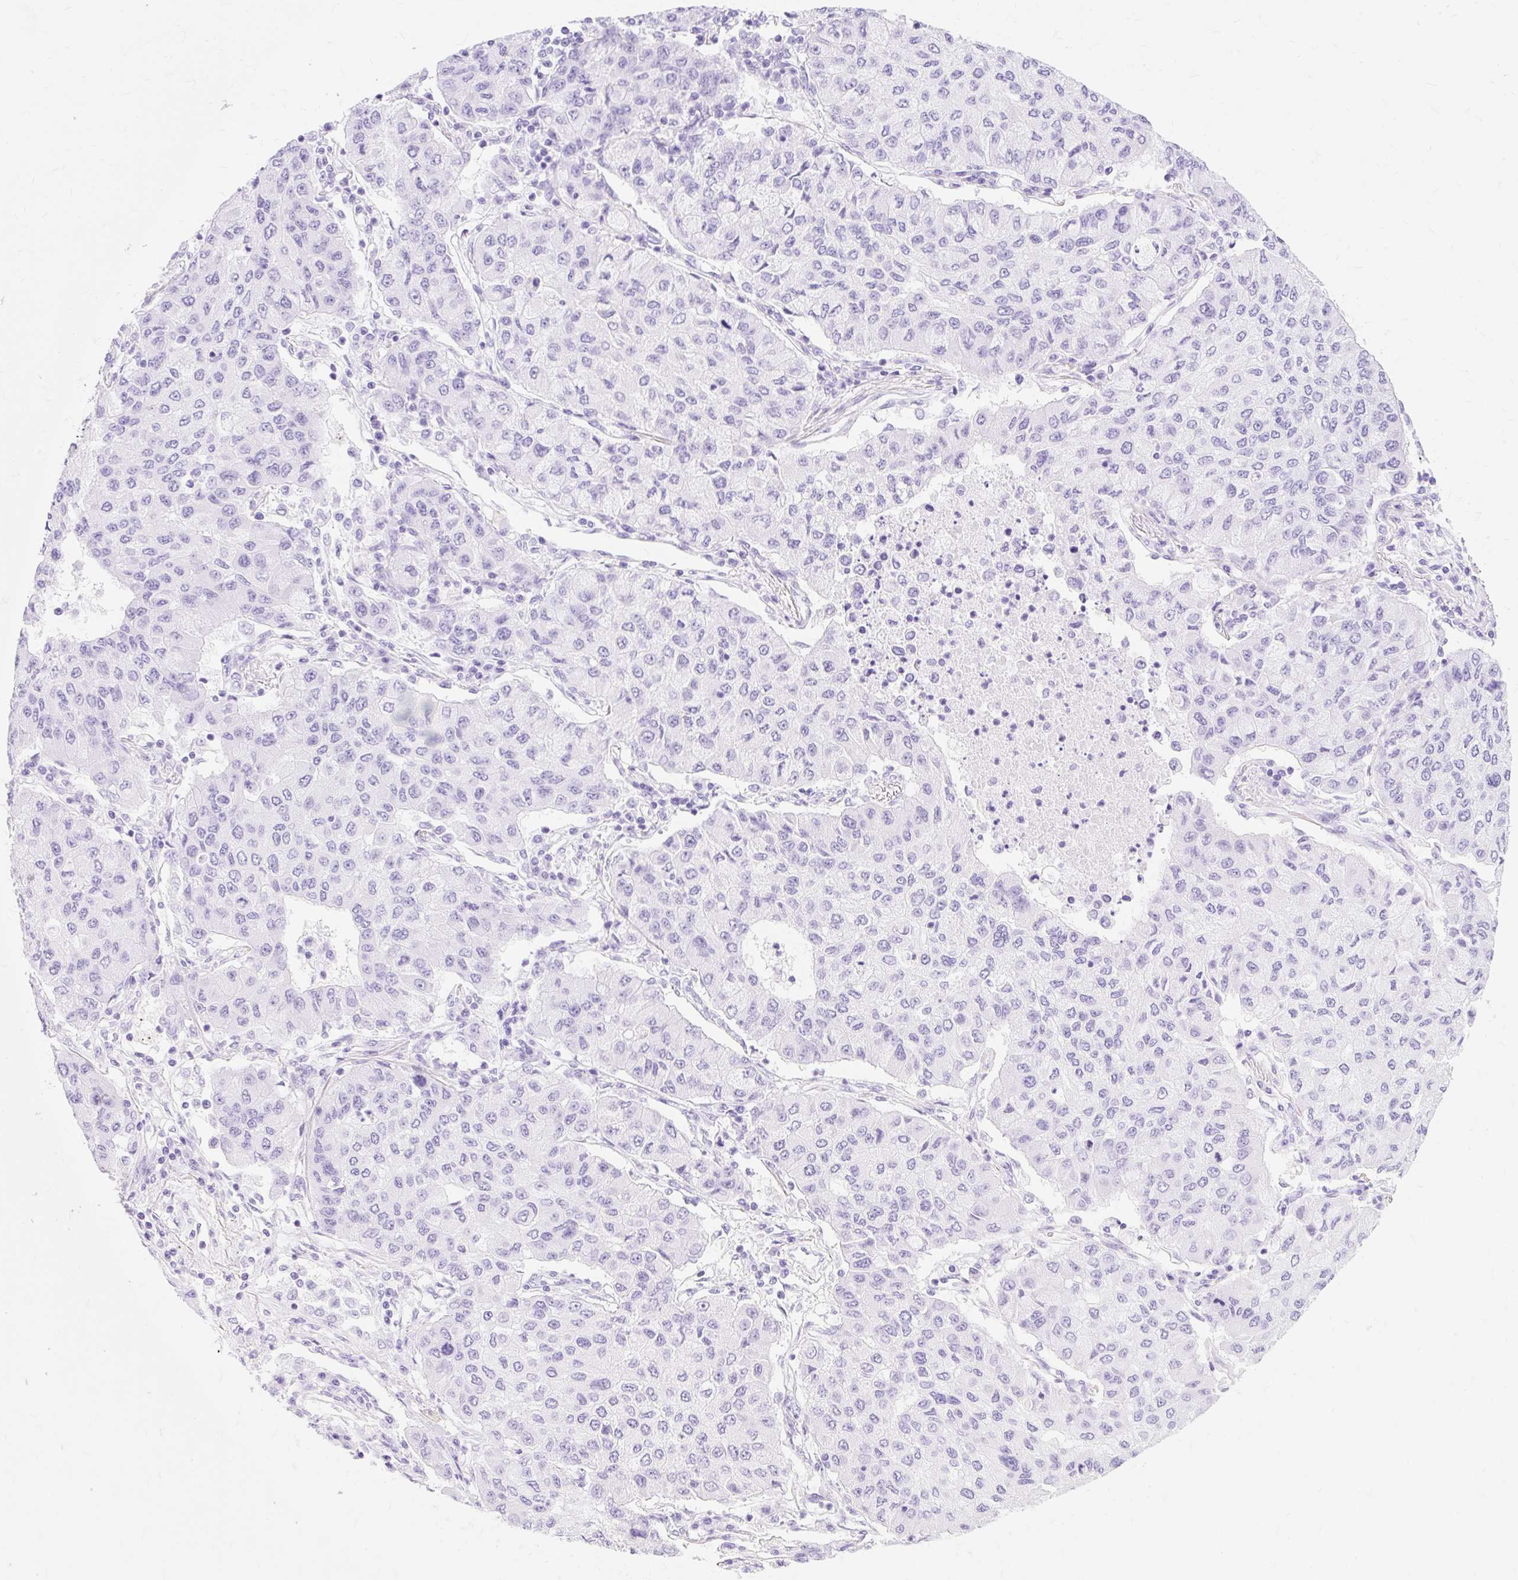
{"staining": {"intensity": "negative", "quantity": "none", "location": "none"}, "tissue": "lung cancer", "cell_type": "Tumor cells", "image_type": "cancer", "snomed": [{"axis": "morphology", "description": "Squamous cell carcinoma, NOS"}, {"axis": "topography", "description": "Lung"}], "caption": "Lung cancer (squamous cell carcinoma) was stained to show a protein in brown. There is no significant staining in tumor cells.", "gene": "MBP", "patient": {"sex": "male", "age": 74}}